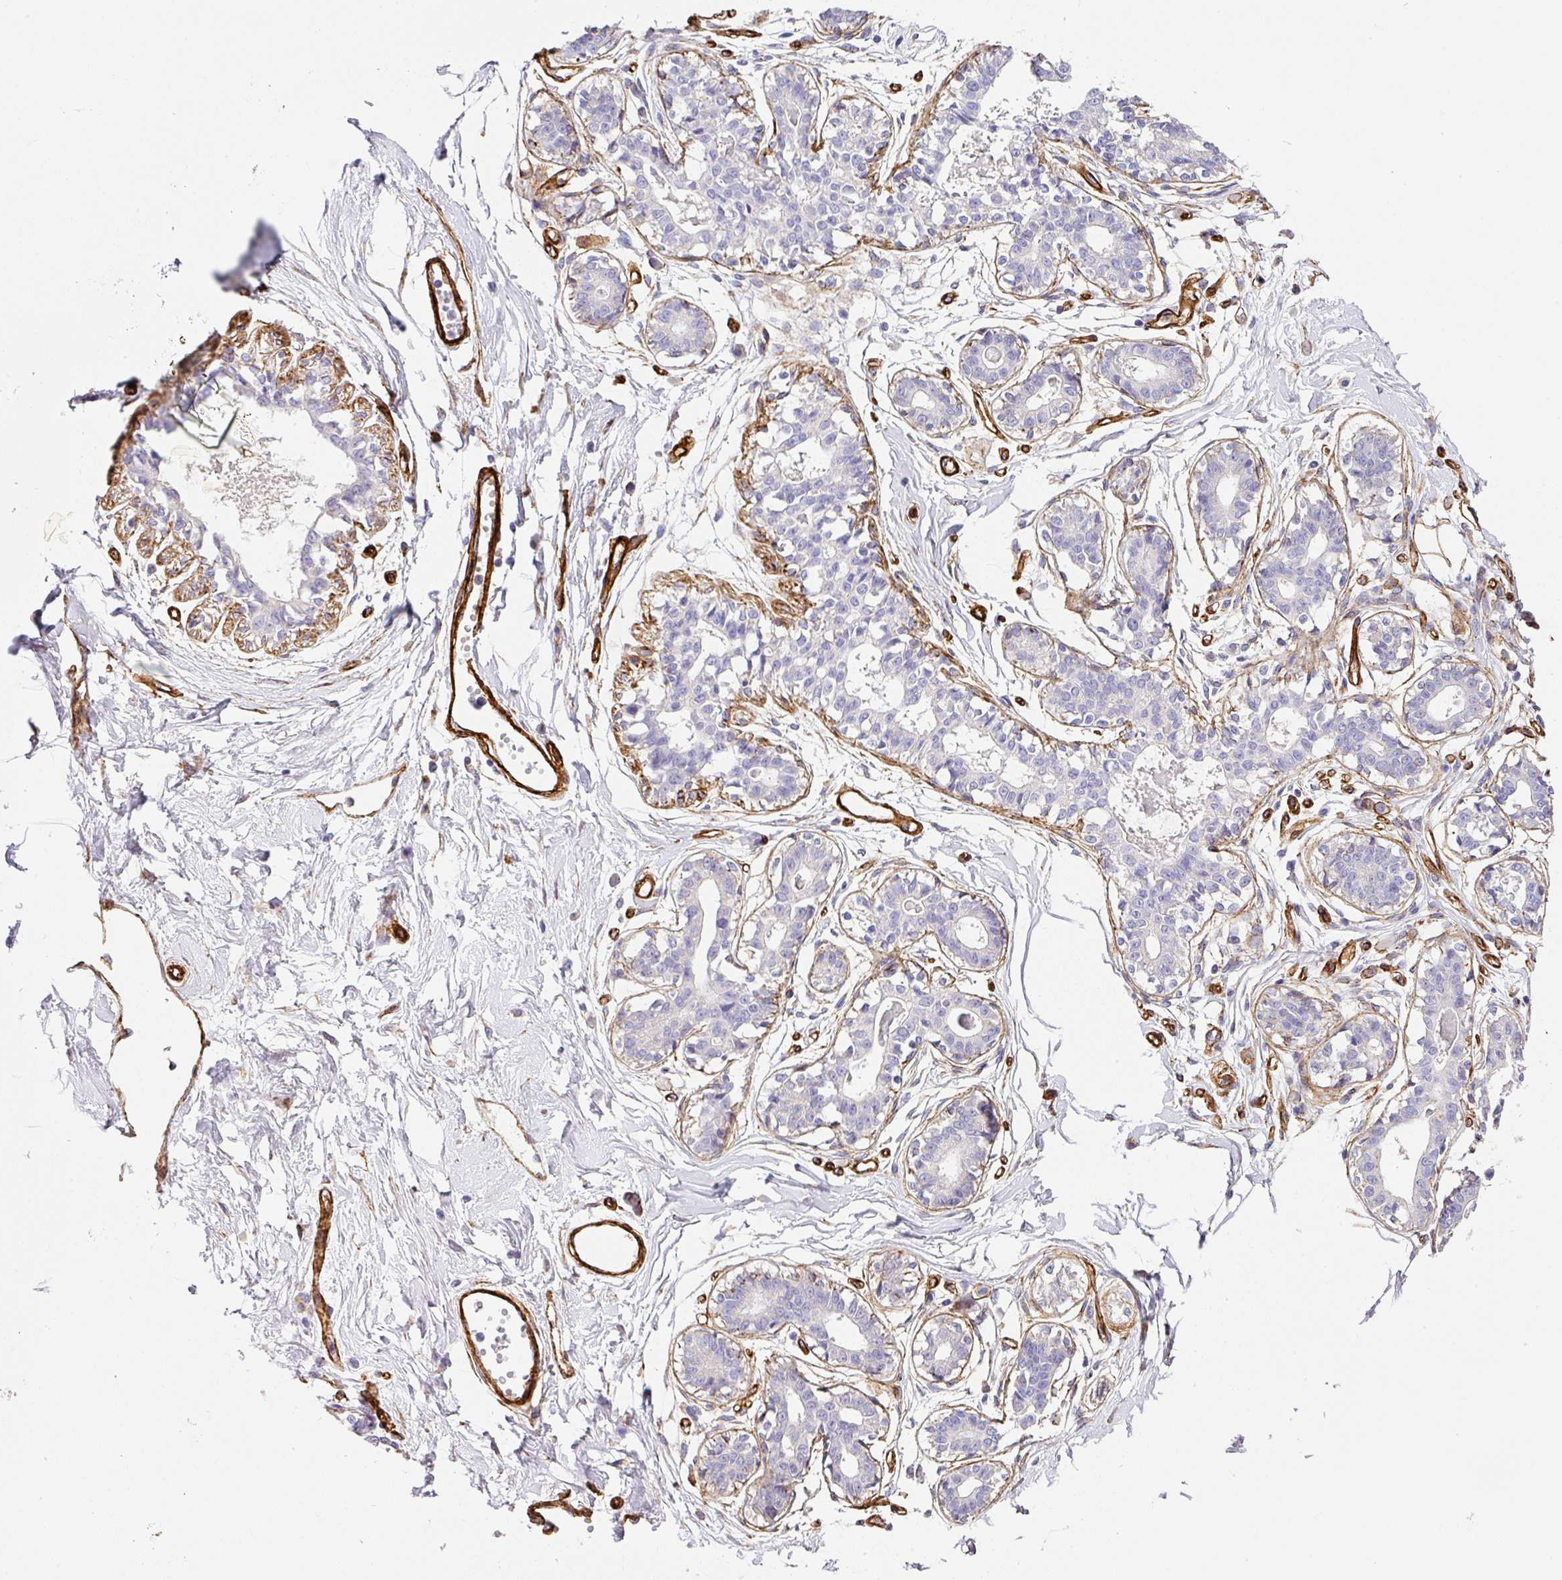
{"staining": {"intensity": "moderate", "quantity": ">75%", "location": "cytoplasmic/membranous"}, "tissue": "breast", "cell_type": "Adipocytes", "image_type": "normal", "snomed": [{"axis": "morphology", "description": "Normal tissue, NOS"}, {"axis": "topography", "description": "Breast"}], "caption": "Moderate cytoplasmic/membranous expression is appreciated in approximately >75% of adipocytes in normal breast. Using DAB (brown) and hematoxylin (blue) stains, captured at high magnification using brightfield microscopy.", "gene": "SLC25A17", "patient": {"sex": "female", "age": 45}}